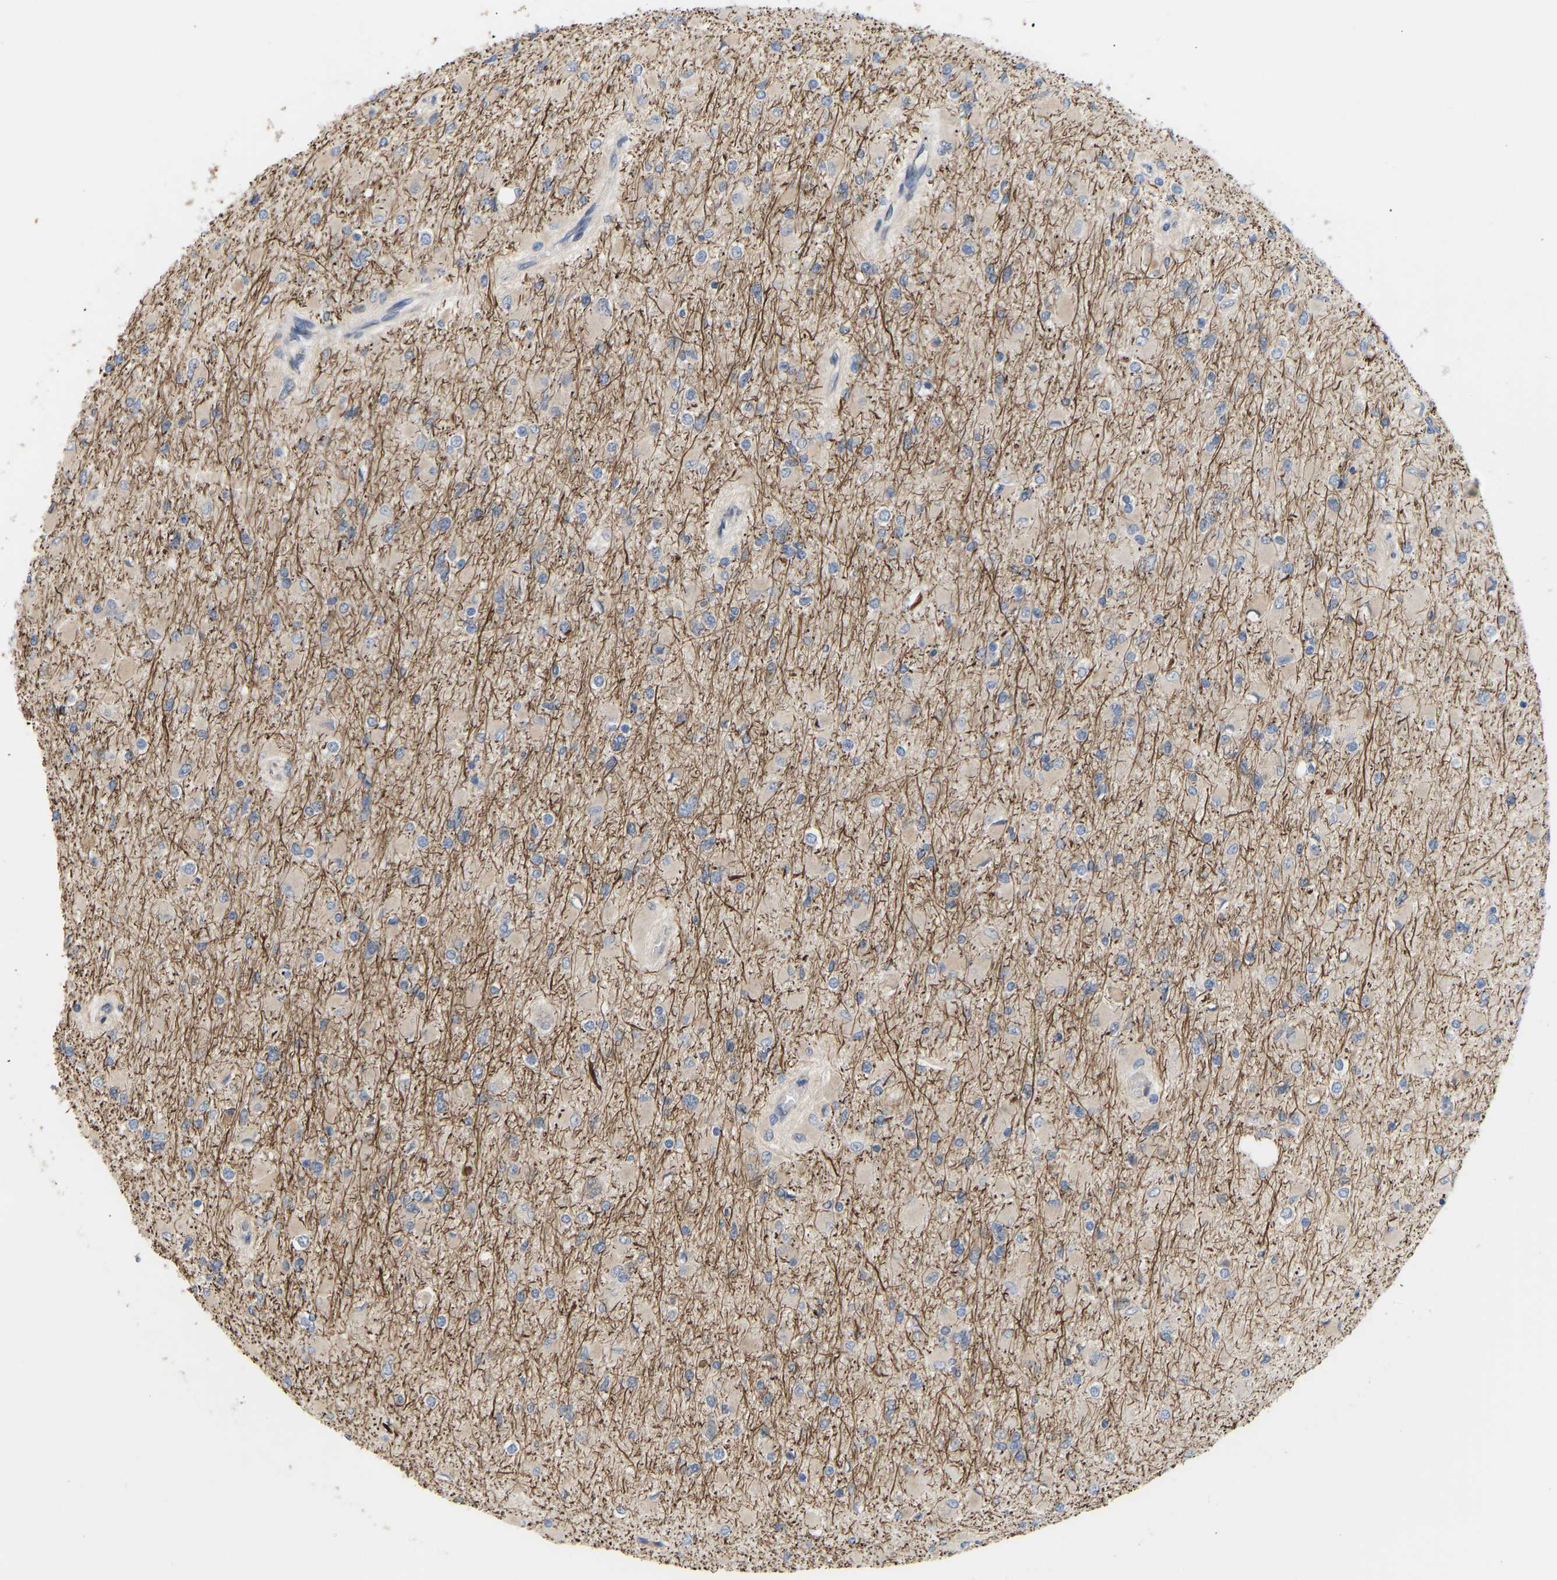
{"staining": {"intensity": "weak", "quantity": ">75%", "location": "cytoplasmic/membranous"}, "tissue": "glioma", "cell_type": "Tumor cells", "image_type": "cancer", "snomed": [{"axis": "morphology", "description": "Glioma, malignant, High grade"}, {"axis": "topography", "description": "Cerebral cortex"}], "caption": "About >75% of tumor cells in malignant glioma (high-grade) reveal weak cytoplasmic/membranous protein staining as visualized by brown immunohistochemical staining.", "gene": "BEND3", "patient": {"sex": "female", "age": 36}}